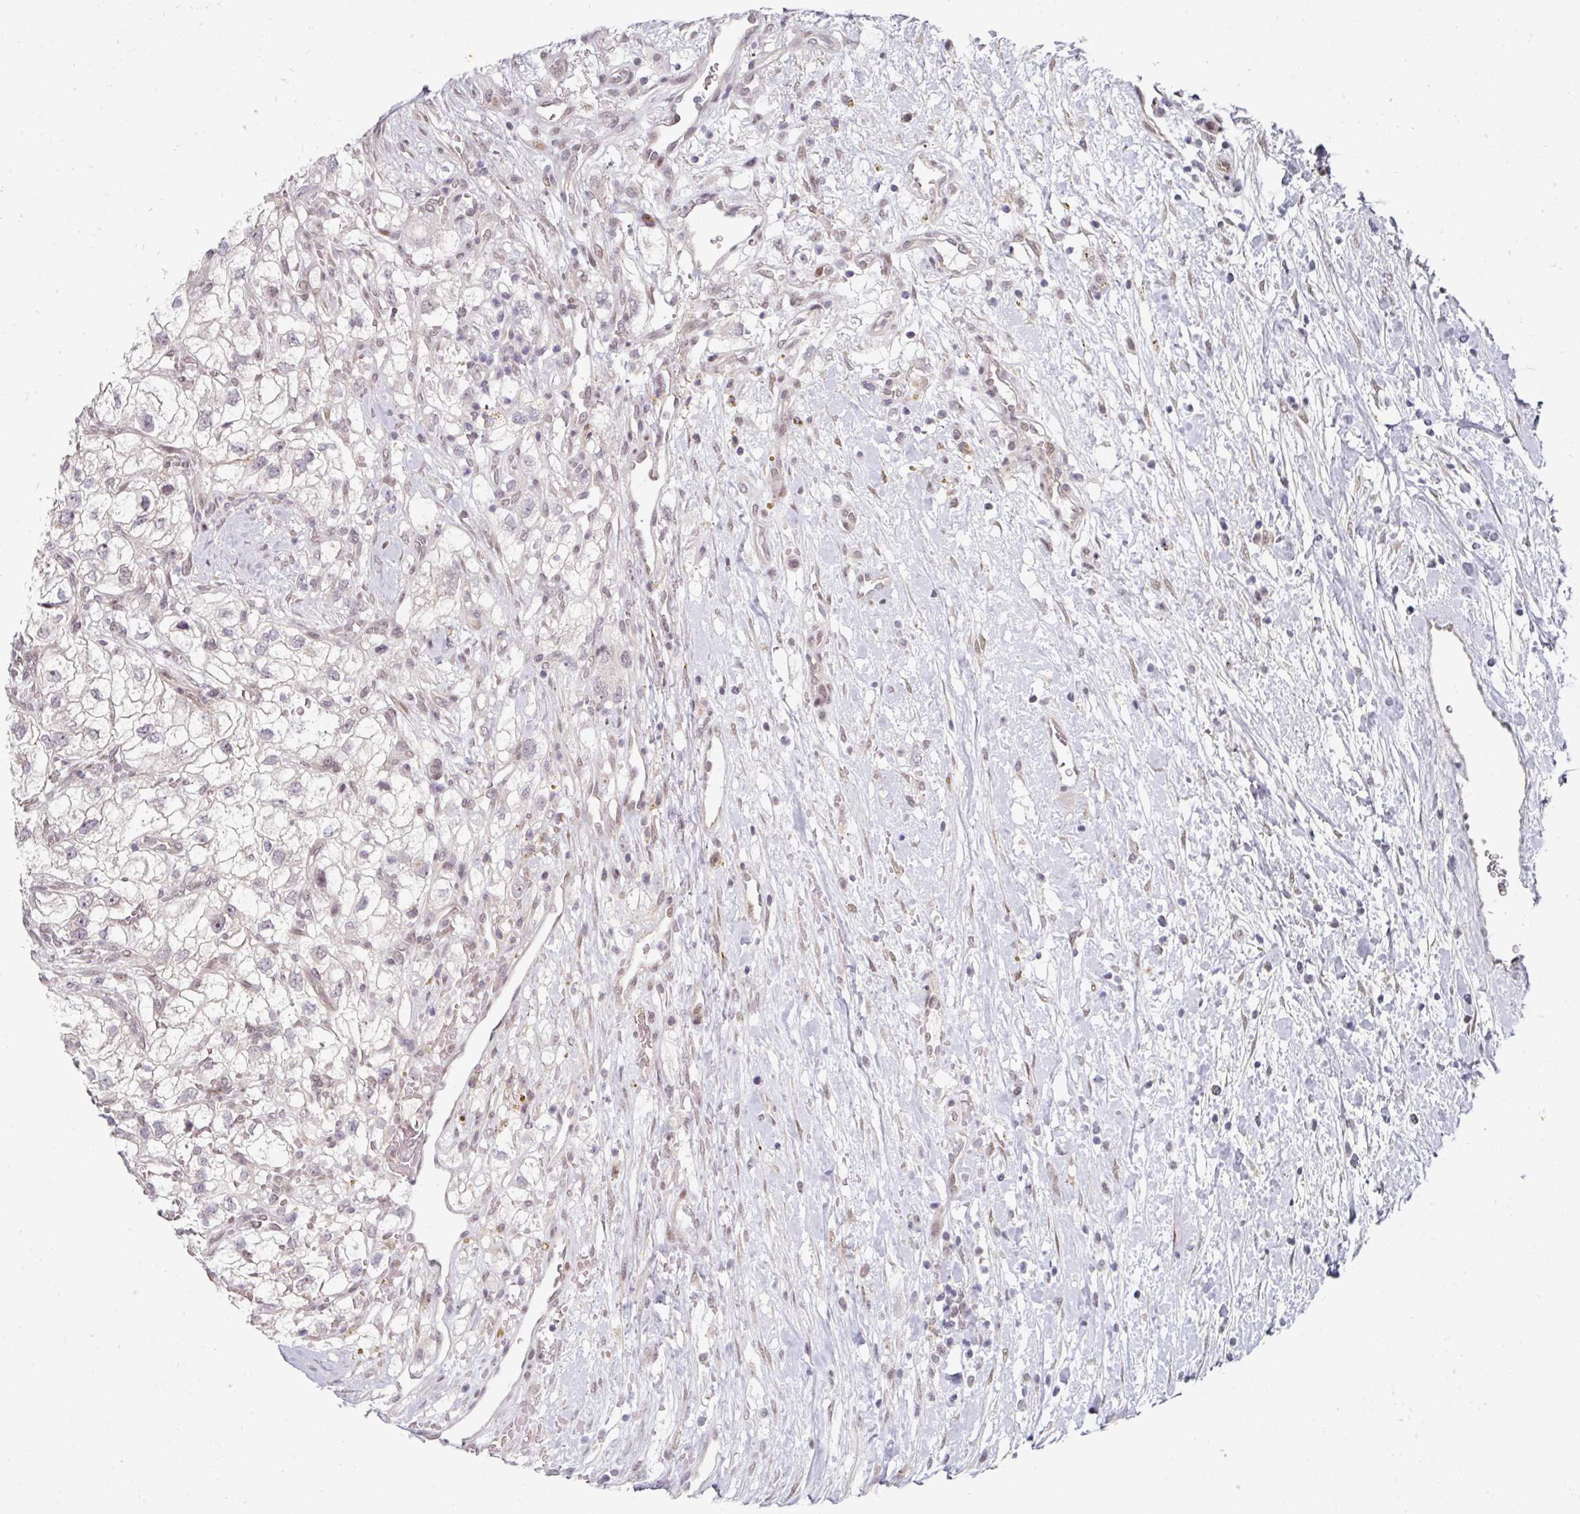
{"staining": {"intensity": "negative", "quantity": "none", "location": "none"}, "tissue": "renal cancer", "cell_type": "Tumor cells", "image_type": "cancer", "snomed": [{"axis": "morphology", "description": "Adenocarcinoma, NOS"}, {"axis": "topography", "description": "Kidney"}], "caption": "The photomicrograph demonstrates no significant positivity in tumor cells of adenocarcinoma (renal). Brightfield microscopy of immunohistochemistry (IHC) stained with DAB (3,3'-diaminobenzidine) (brown) and hematoxylin (blue), captured at high magnification.", "gene": "TMCC1", "patient": {"sex": "male", "age": 59}}